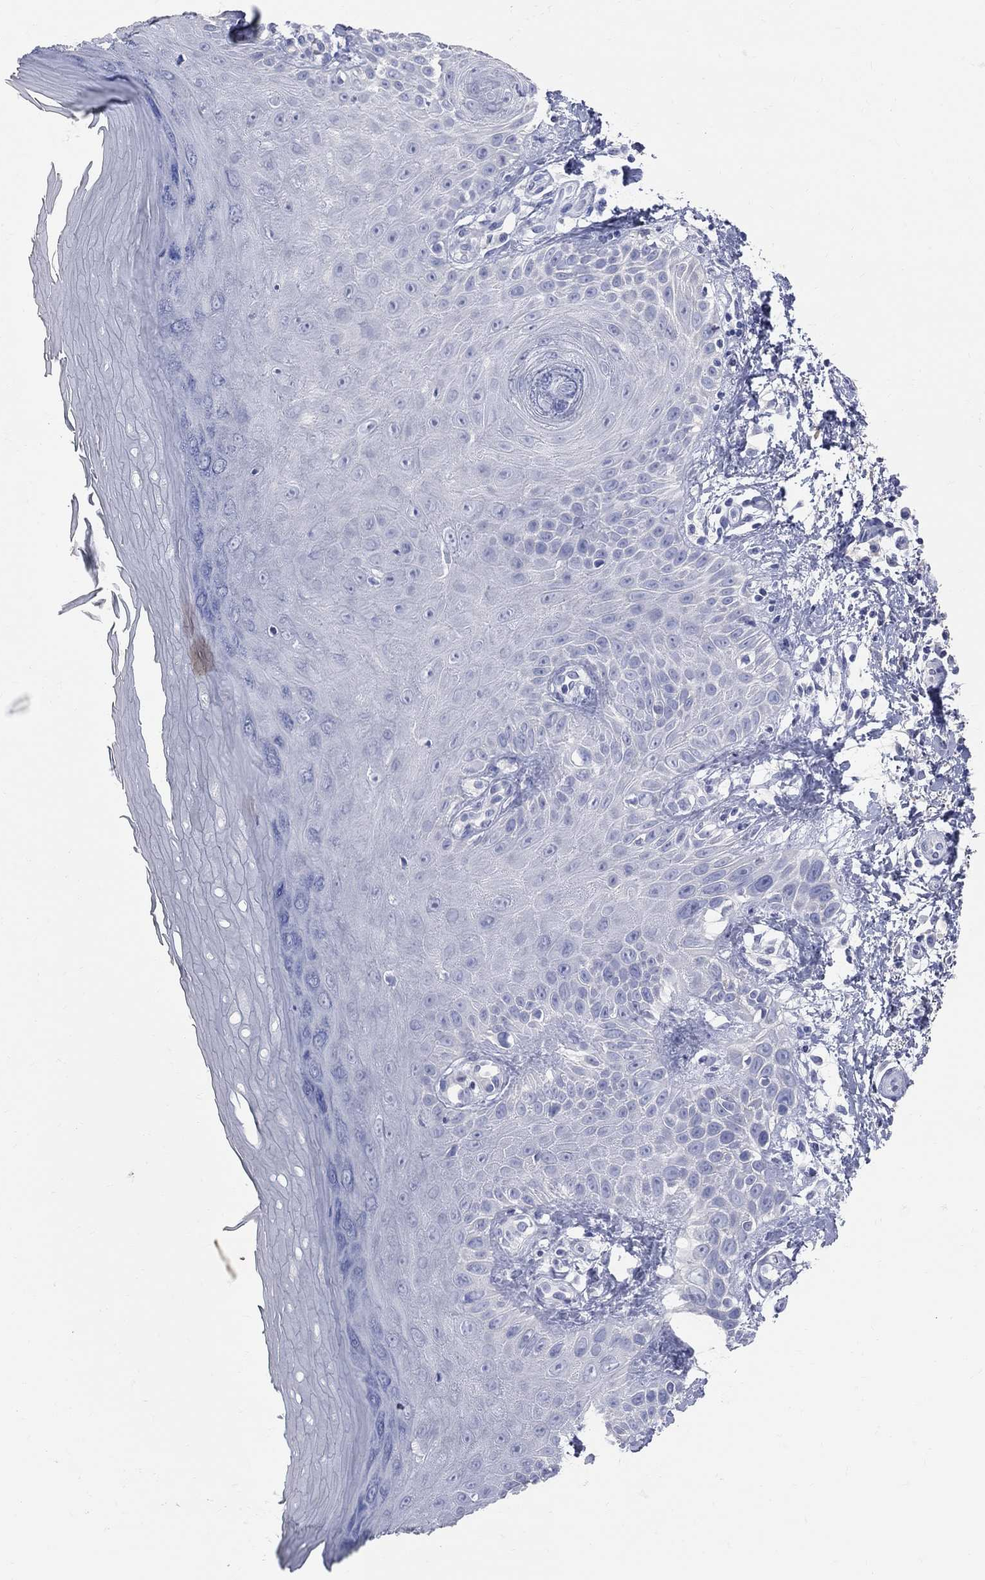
{"staining": {"intensity": "negative", "quantity": "none", "location": "none"}, "tissue": "skin", "cell_type": "Fibroblasts", "image_type": "normal", "snomed": [{"axis": "morphology", "description": "Normal tissue, NOS"}, {"axis": "morphology", "description": "Inflammation, NOS"}, {"axis": "morphology", "description": "Fibrosis, NOS"}, {"axis": "topography", "description": "Skin"}], "caption": "Immunohistochemistry (IHC) micrograph of unremarkable skin: human skin stained with DAB (3,3'-diaminobenzidine) exhibits no significant protein positivity in fibroblasts.", "gene": "AOX1", "patient": {"sex": "male", "age": 71}}